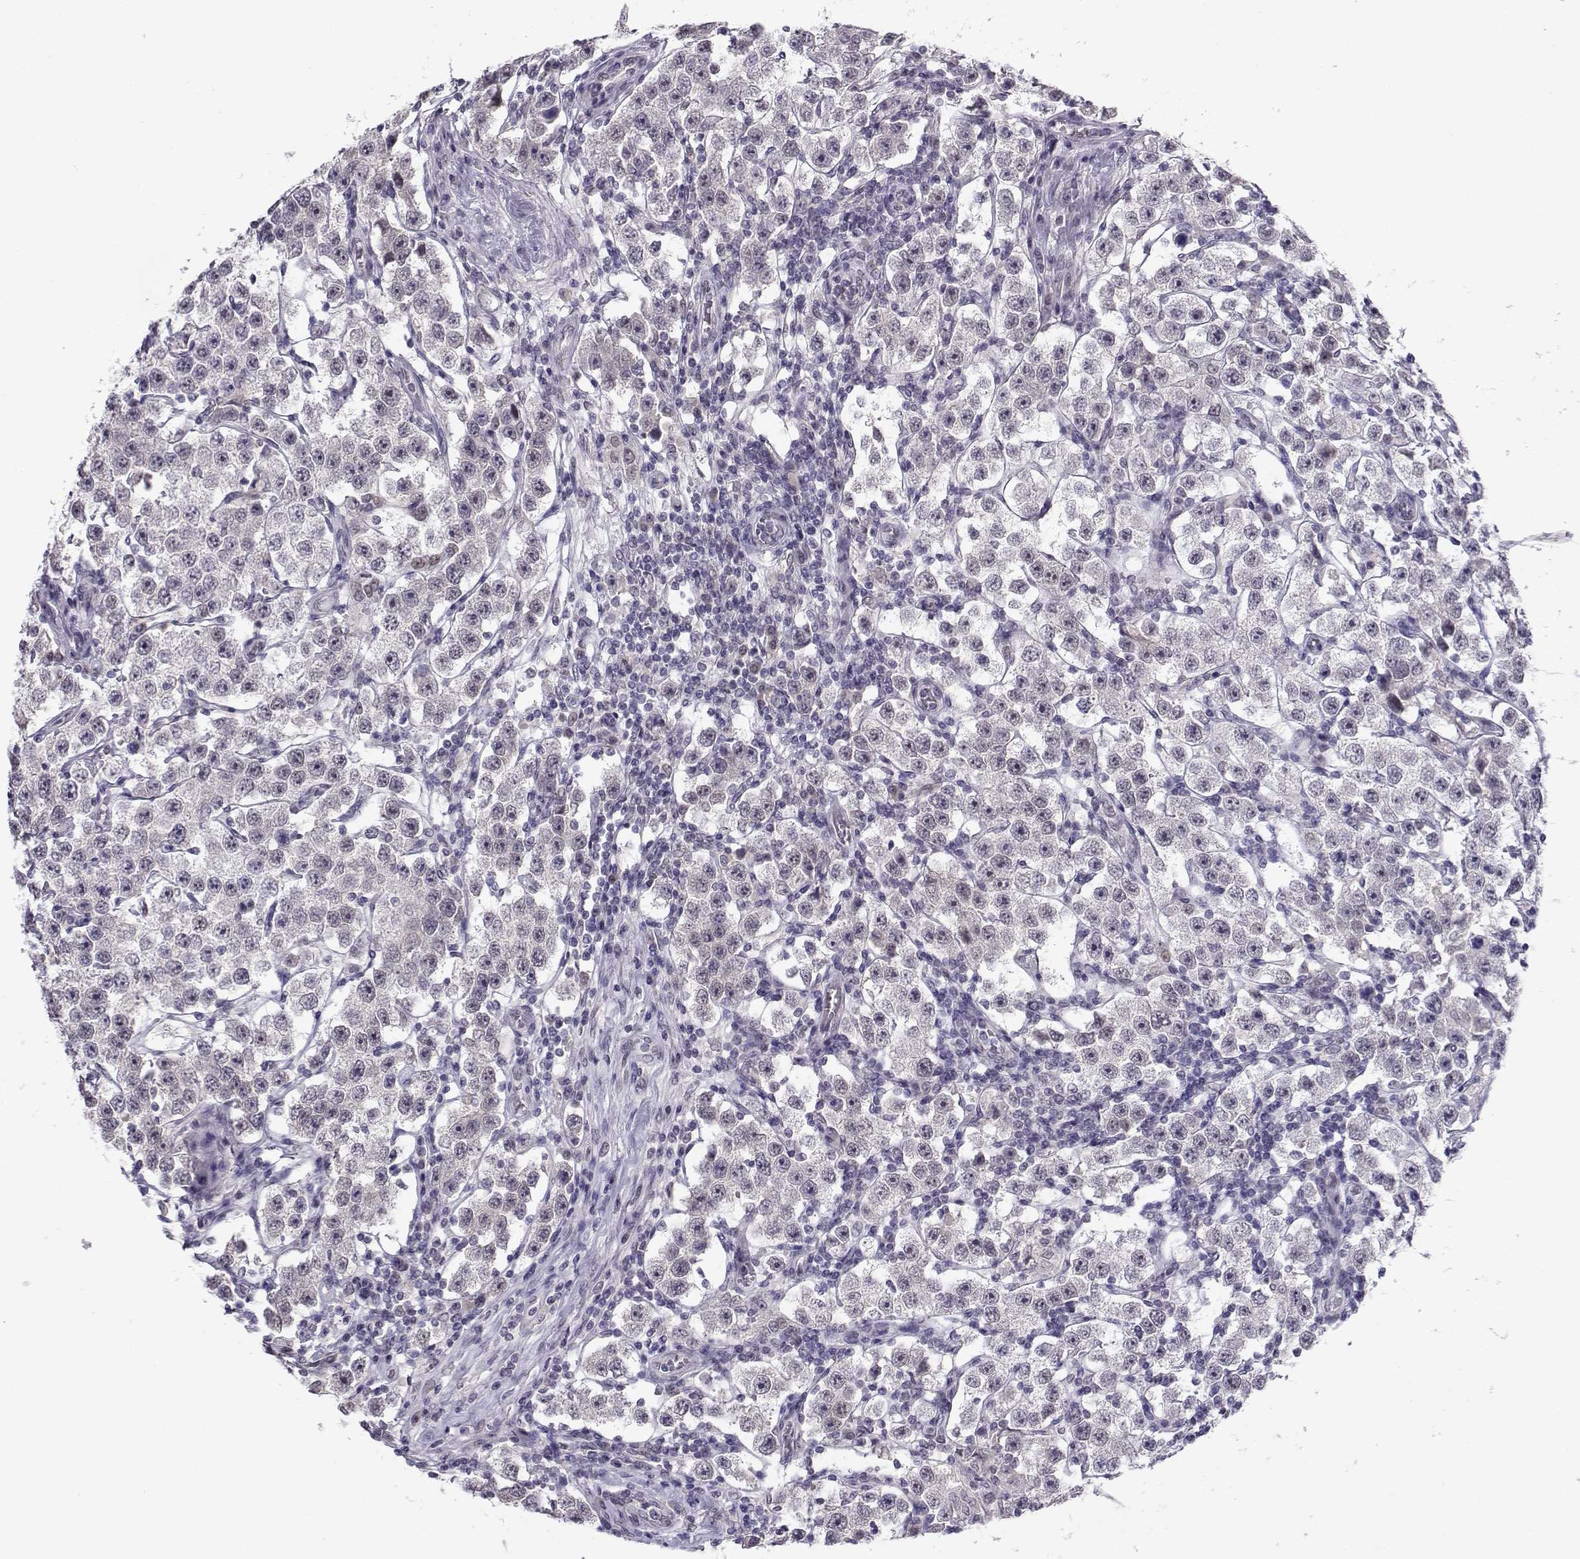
{"staining": {"intensity": "negative", "quantity": "none", "location": "none"}, "tissue": "testis cancer", "cell_type": "Tumor cells", "image_type": "cancer", "snomed": [{"axis": "morphology", "description": "Seminoma, NOS"}, {"axis": "topography", "description": "Testis"}], "caption": "IHC image of human testis seminoma stained for a protein (brown), which reveals no positivity in tumor cells. The staining is performed using DAB (3,3'-diaminobenzidine) brown chromogen with nuclei counter-stained in using hematoxylin.", "gene": "C16orf86", "patient": {"sex": "male", "age": 37}}